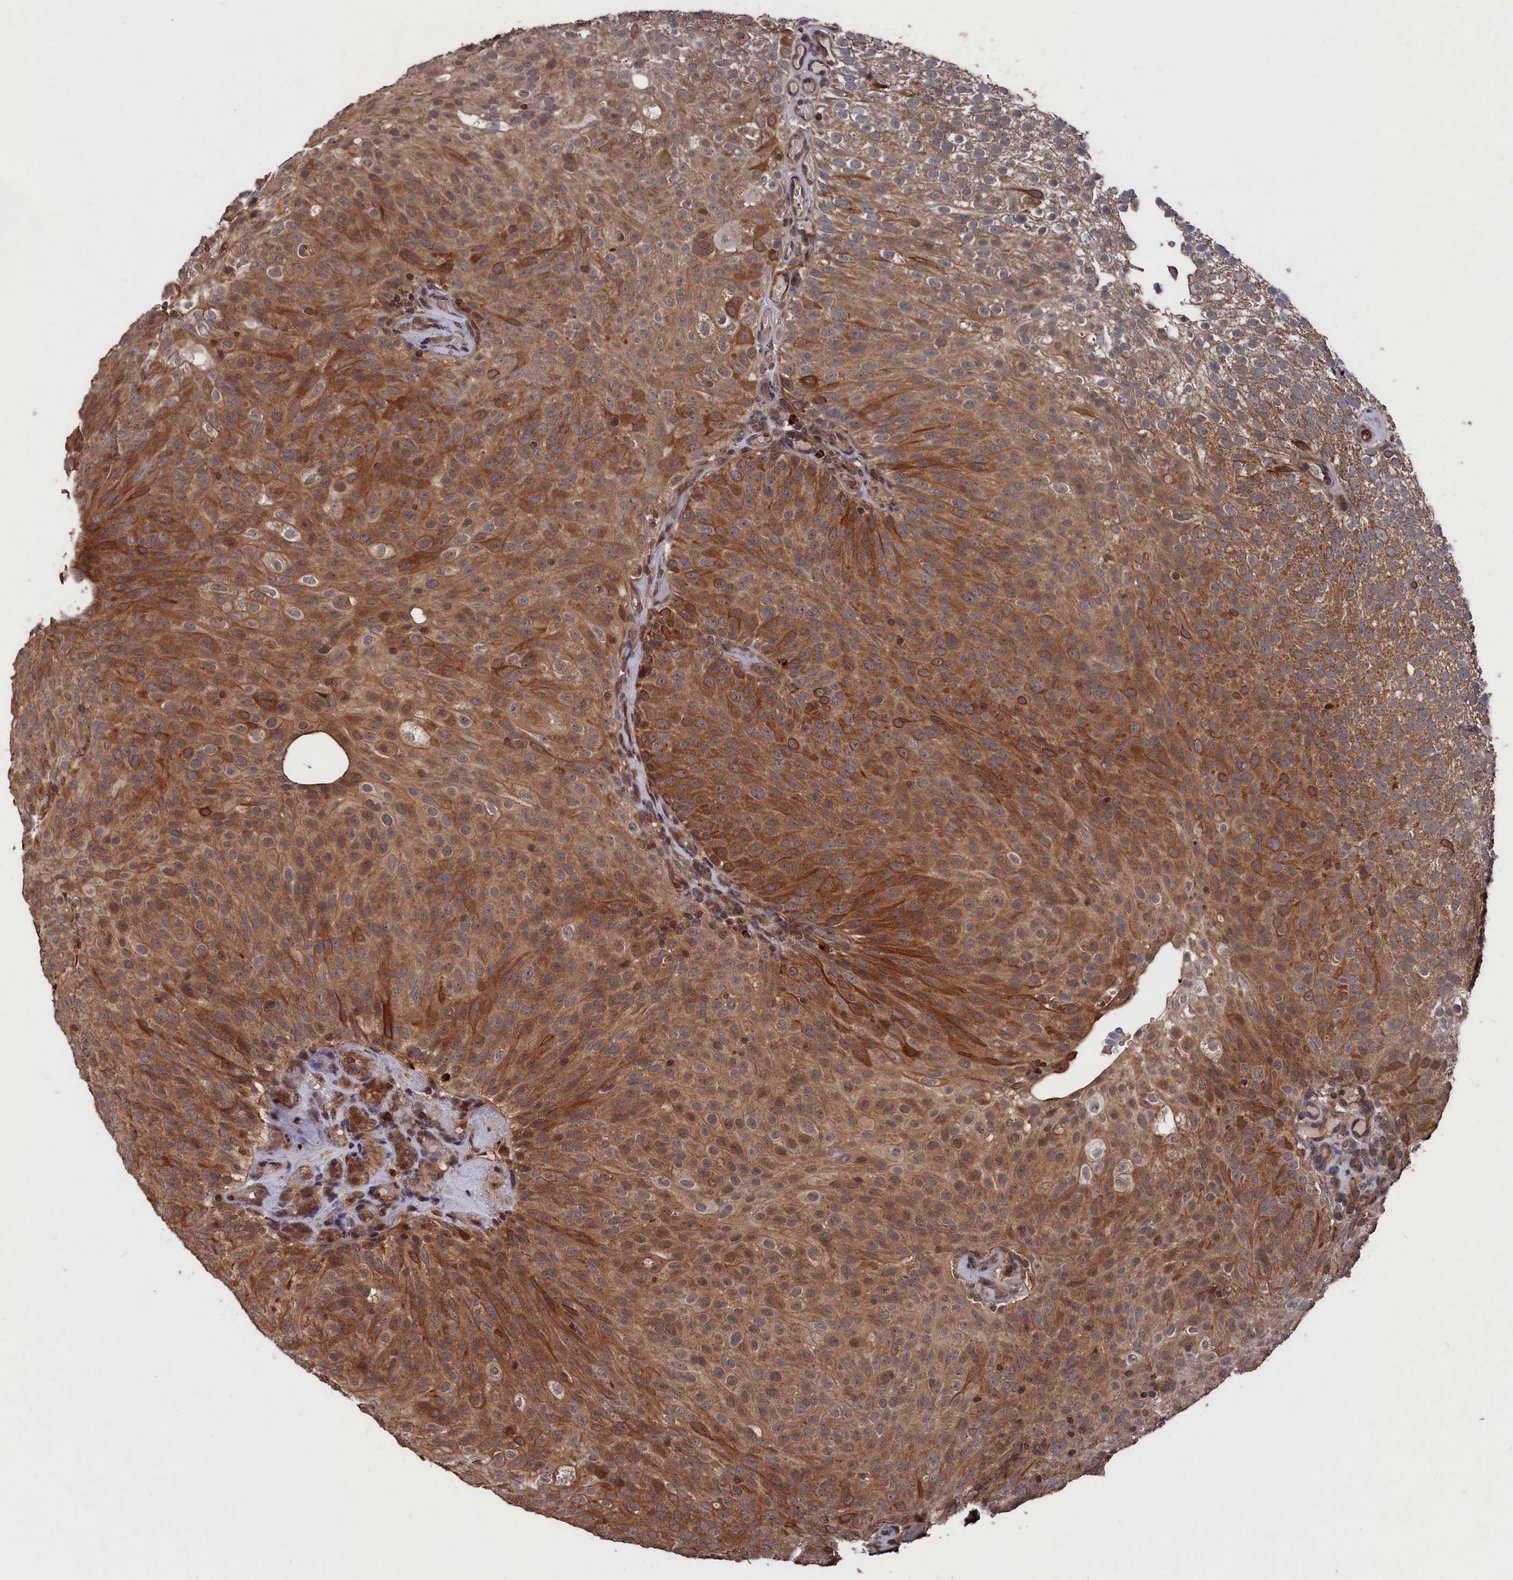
{"staining": {"intensity": "moderate", "quantity": ">75%", "location": "cytoplasmic/membranous"}, "tissue": "urothelial cancer", "cell_type": "Tumor cells", "image_type": "cancer", "snomed": [{"axis": "morphology", "description": "Urothelial carcinoma, Low grade"}, {"axis": "topography", "description": "Urinary bladder"}], "caption": "High-power microscopy captured an immunohistochemistry histopathology image of urothelial cancer, revealing moderate cytoplasmic/membranous staining in approximately >75% of tumor cells.", "gene": "PDE12", "patient": {"sex": "male", "age": 78}}